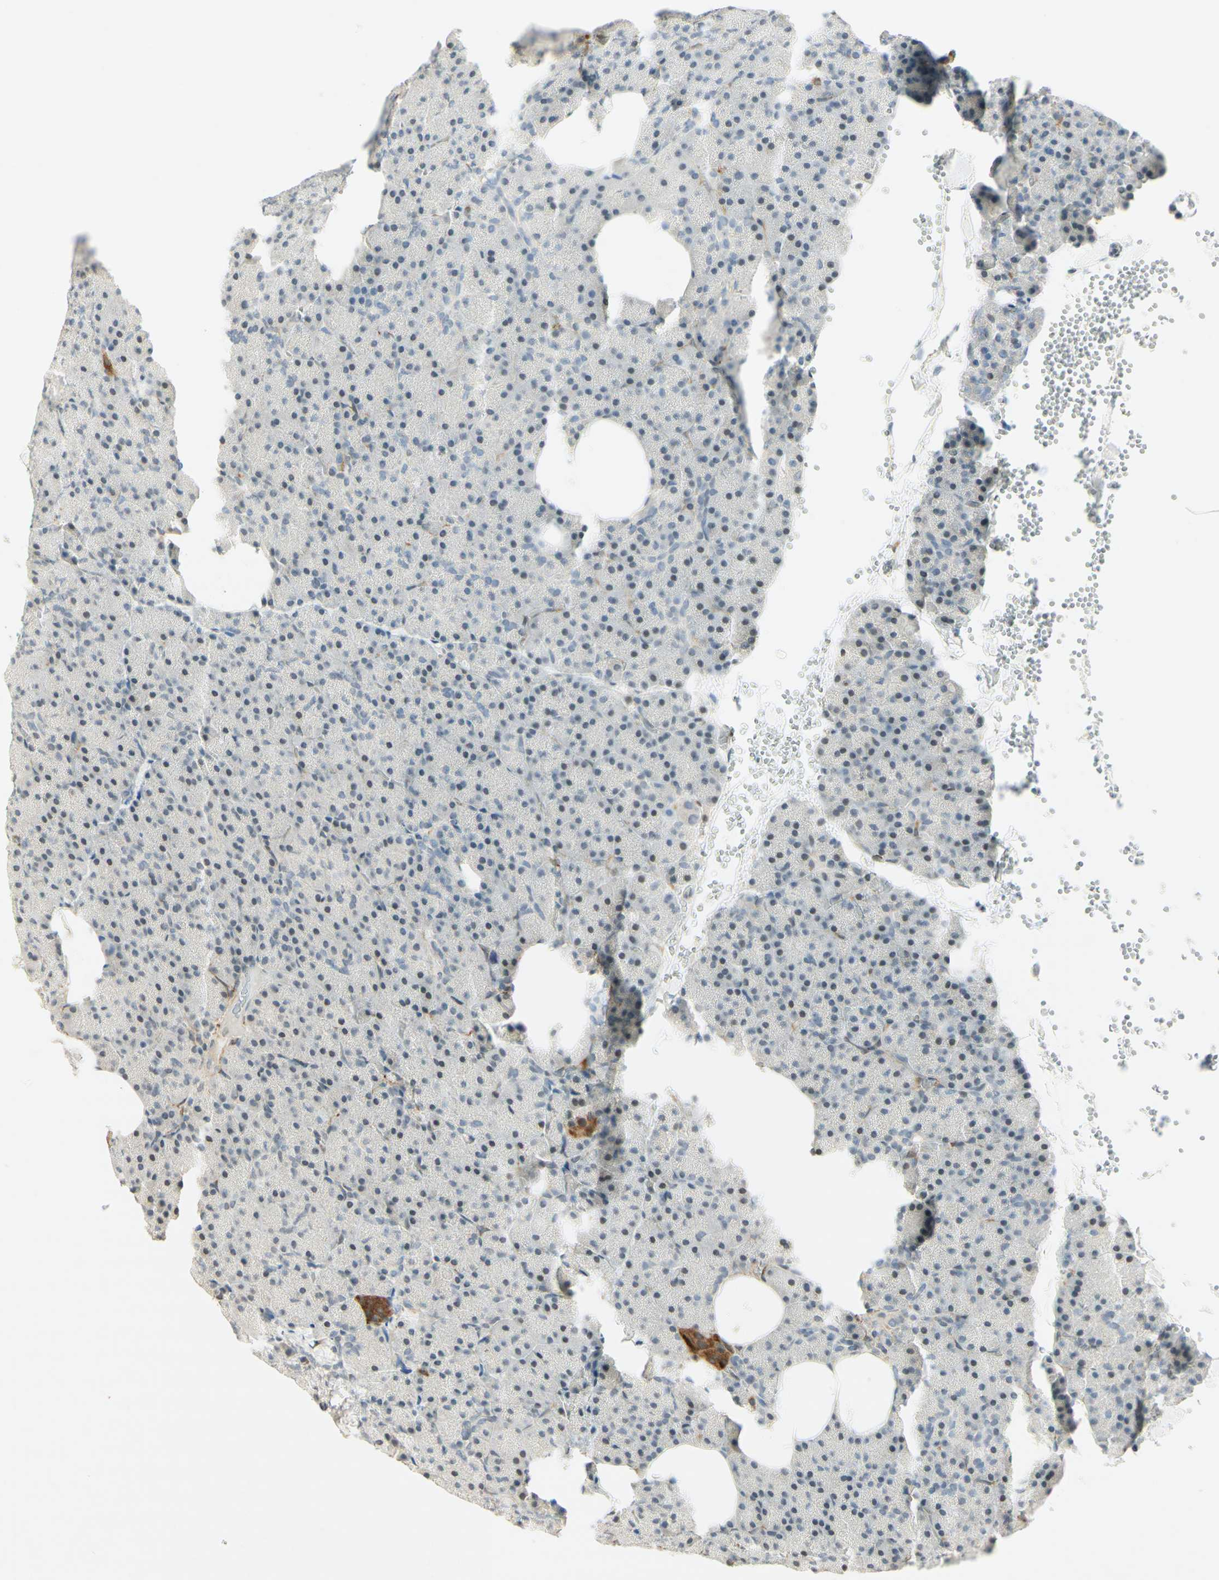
{"staining": {"intensity": "negative", "quantity": "none", "location": "none"}, "tissue": "pancreas", "cell_type": "Exocrine glandular cells", "image_type": "normal", "snomed": [{"axis": "morphology", "description": "Normal tissue, NOS"}, {"axis": "topography", "description": "Pancreas"}], "caption": "A high-resolution photomicrograph shows immunohistochemistry staining of unremarkable pancreas, which exhibits no significant staining in exocrine glandular cells.", "gene": "MAP1B", "patient": {"sex": "female", "age": 35}}